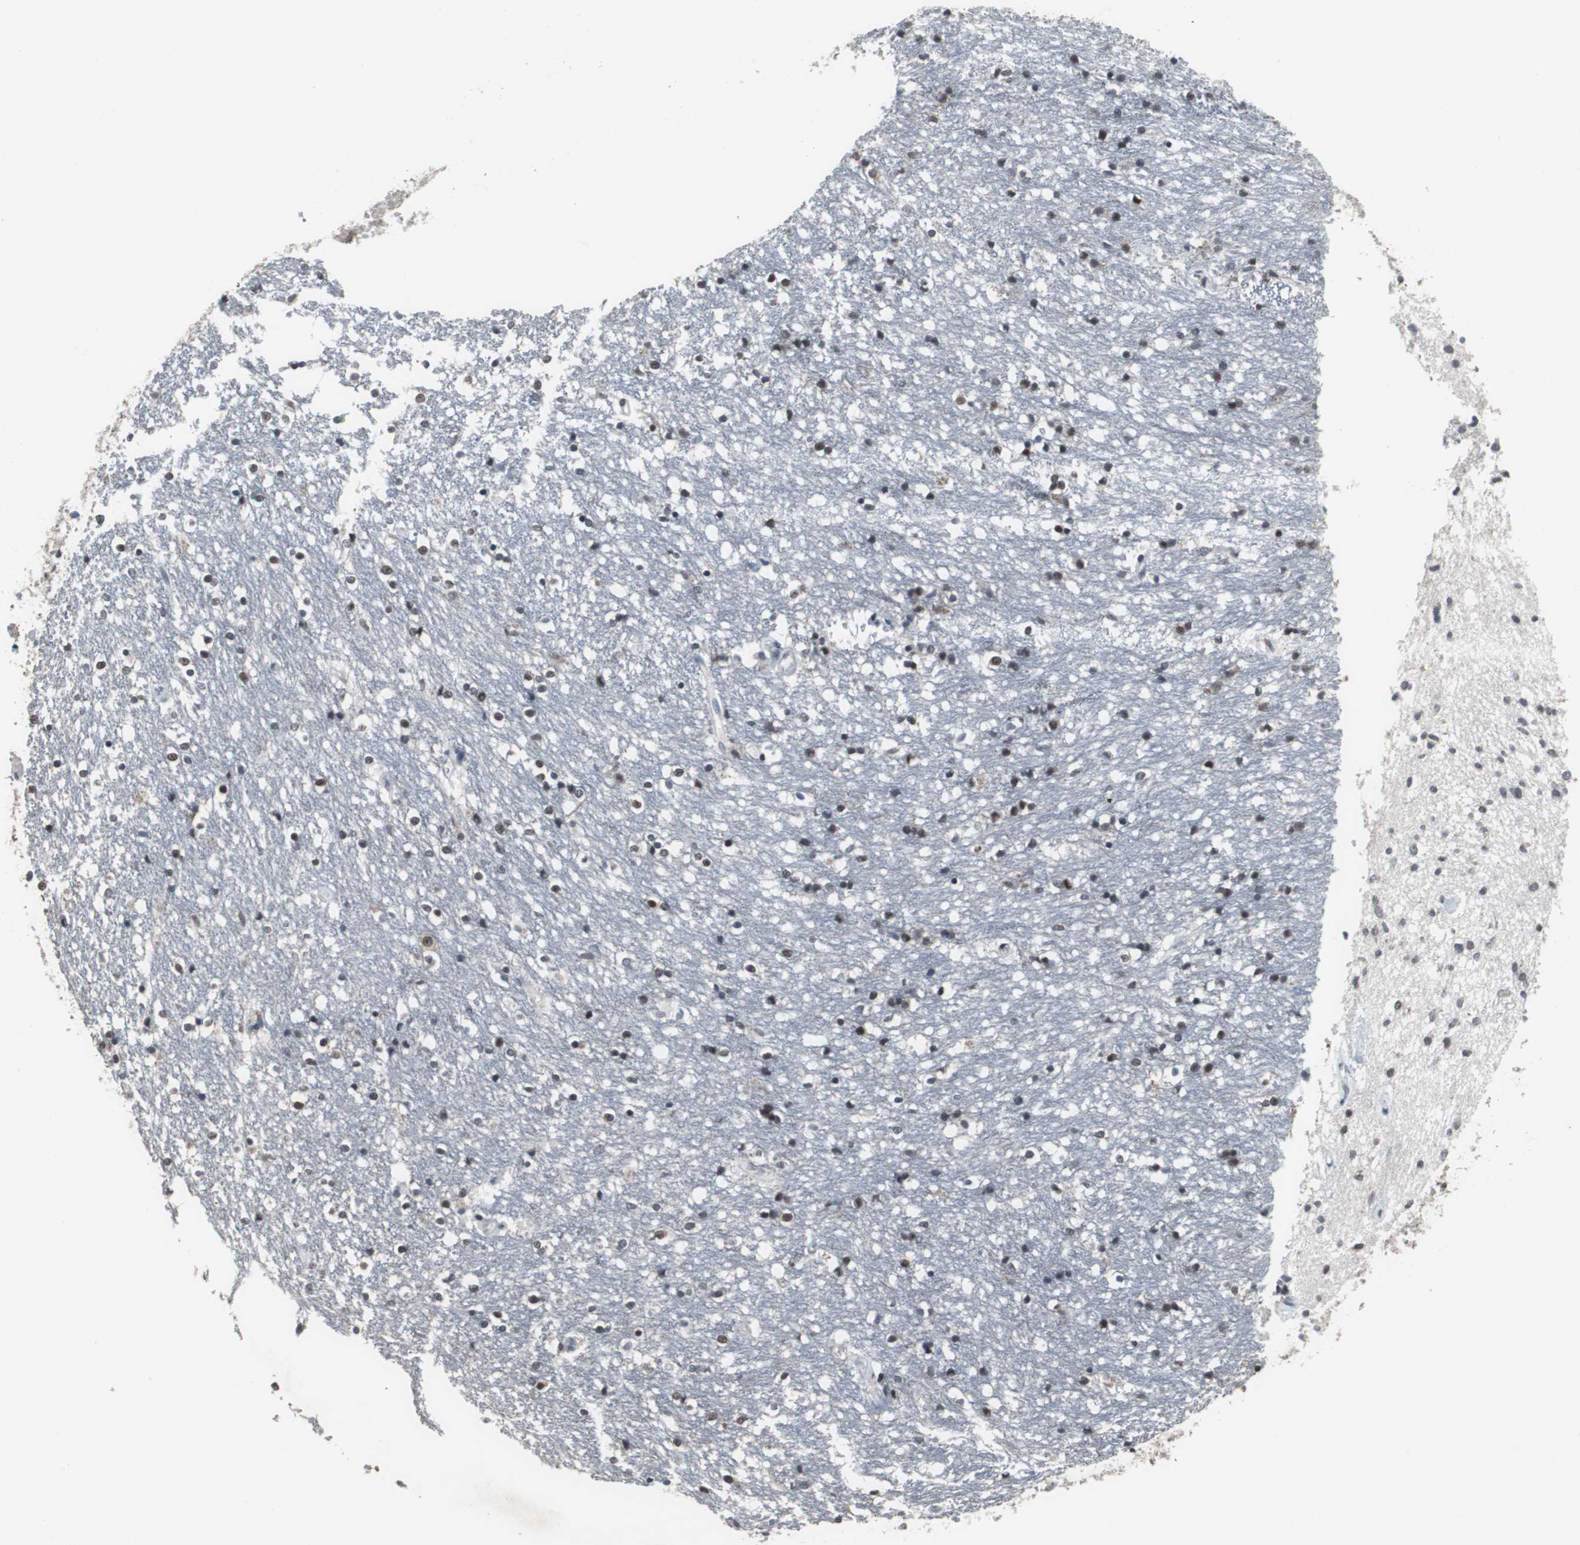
{"staining": {"intensity": "strong", "quantity": ">75%", "location": "nuclear"}, "tissue": "caudate", "cell_type": "Glial cells", "image_type": "normal", "snomed": [{"axis": "morphology", "description": "Normal tissue, NOS"}, {"axis": "topography", "description": "Lateral ventricle wall"}], "caption": "Caudate stained with DAB immunohistochemistry displays high levels of strong nuclear staining in approximately >75% of glial cells.", "gene": "FOXP4", "patient": {"sex": "female", "age": 54}}